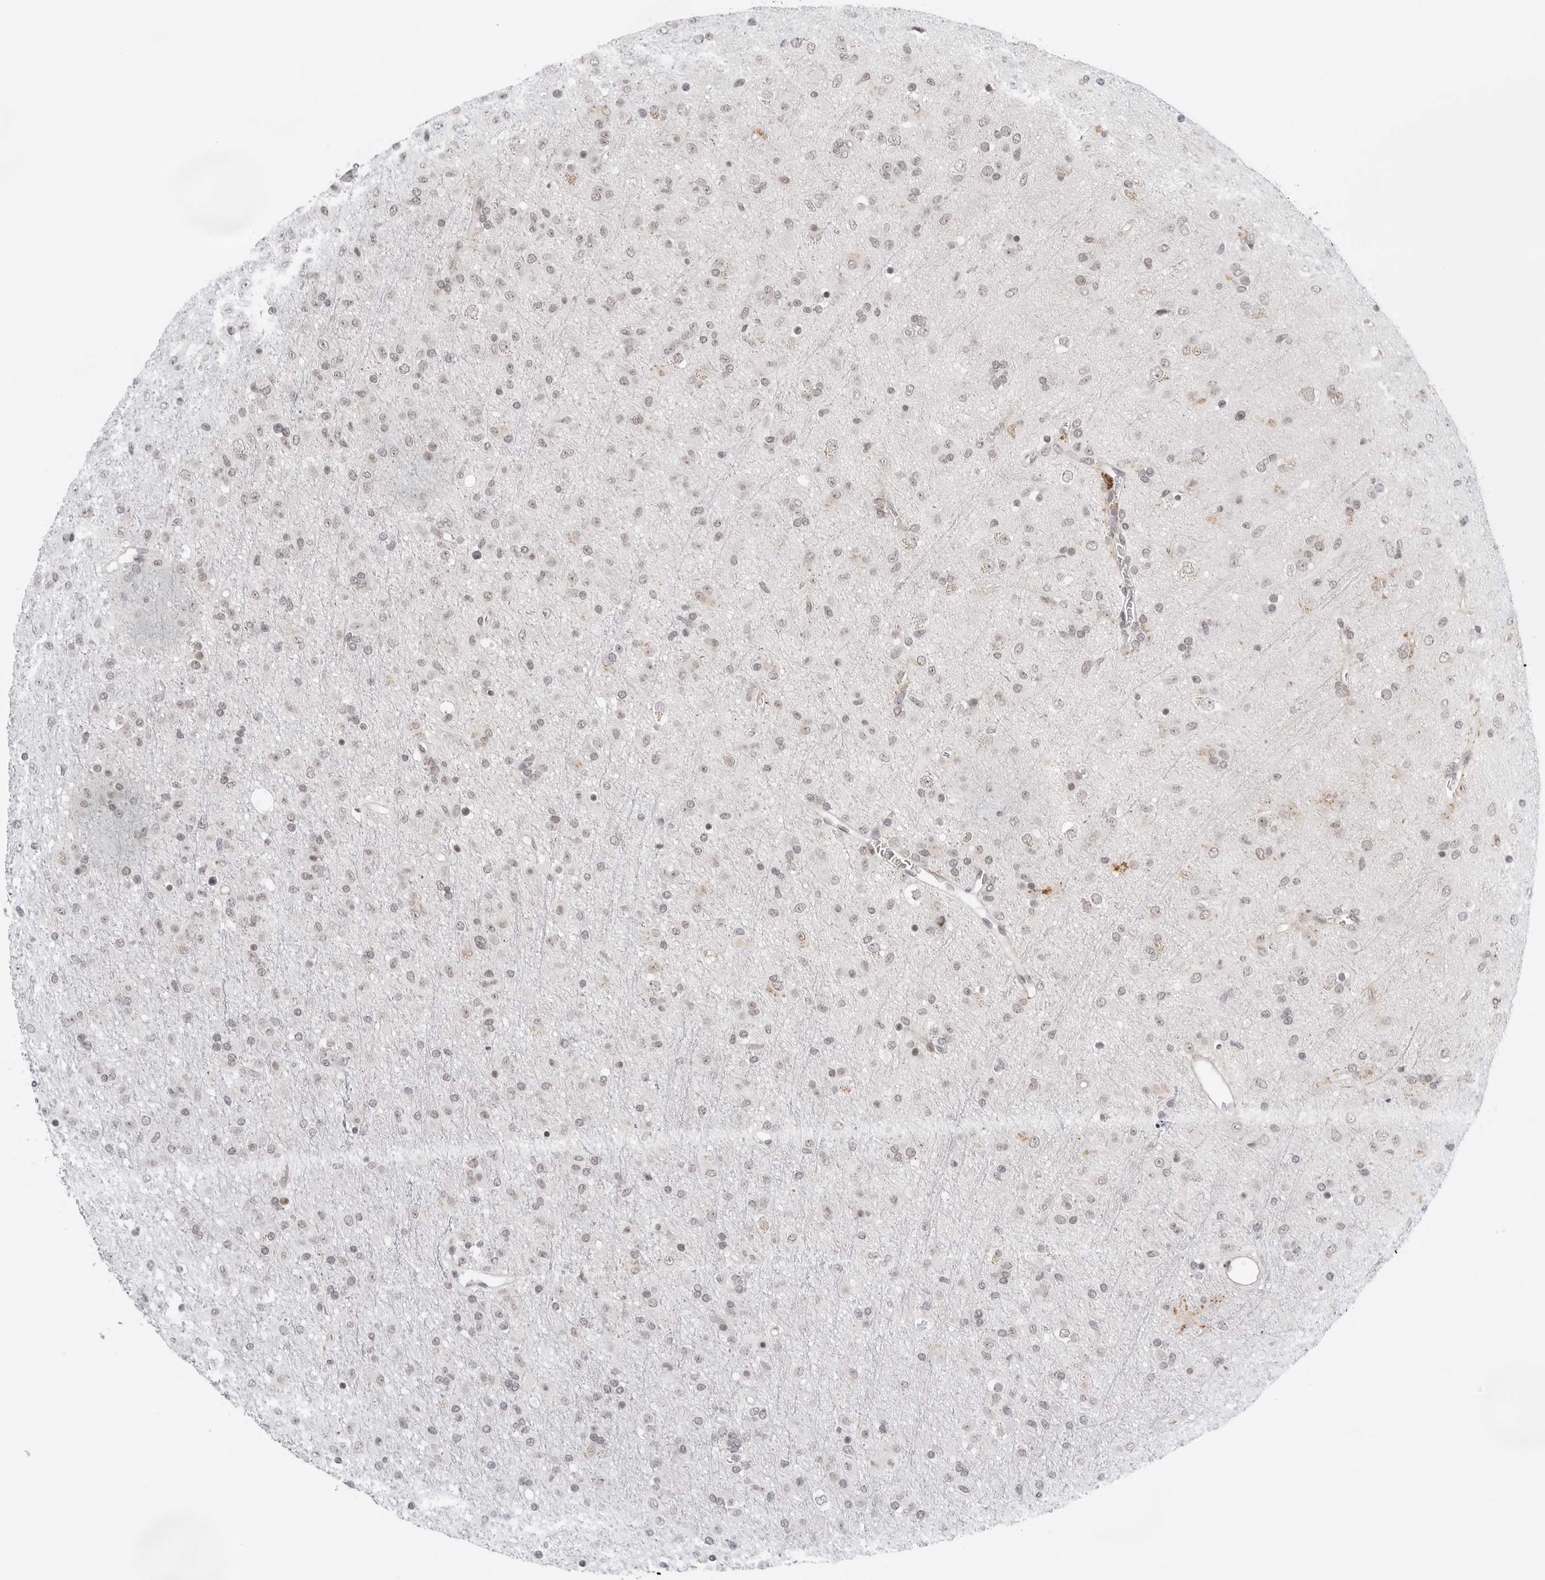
{"staining": {"intensity": "weak", "quantity": "<25%", "location": "nuclear"}, "tissue": "glioma", "cell_type": "Tumor cells", "image_type": "cancer", "snomed": [{"axis": "morphology", "description": "Glioma, malignant, Low grade"}, {"axis": "topography", "description": "Brain"}], "caption": "IHC image of neoplastic tissue: malignant glioma (low-grade) stained with DAB (3,3'-diaminobenzidine) exhibits no significant protein positivity in tumor cells.", "gene": "TOX4", "patient": {"sex": "male", "age": 65}}